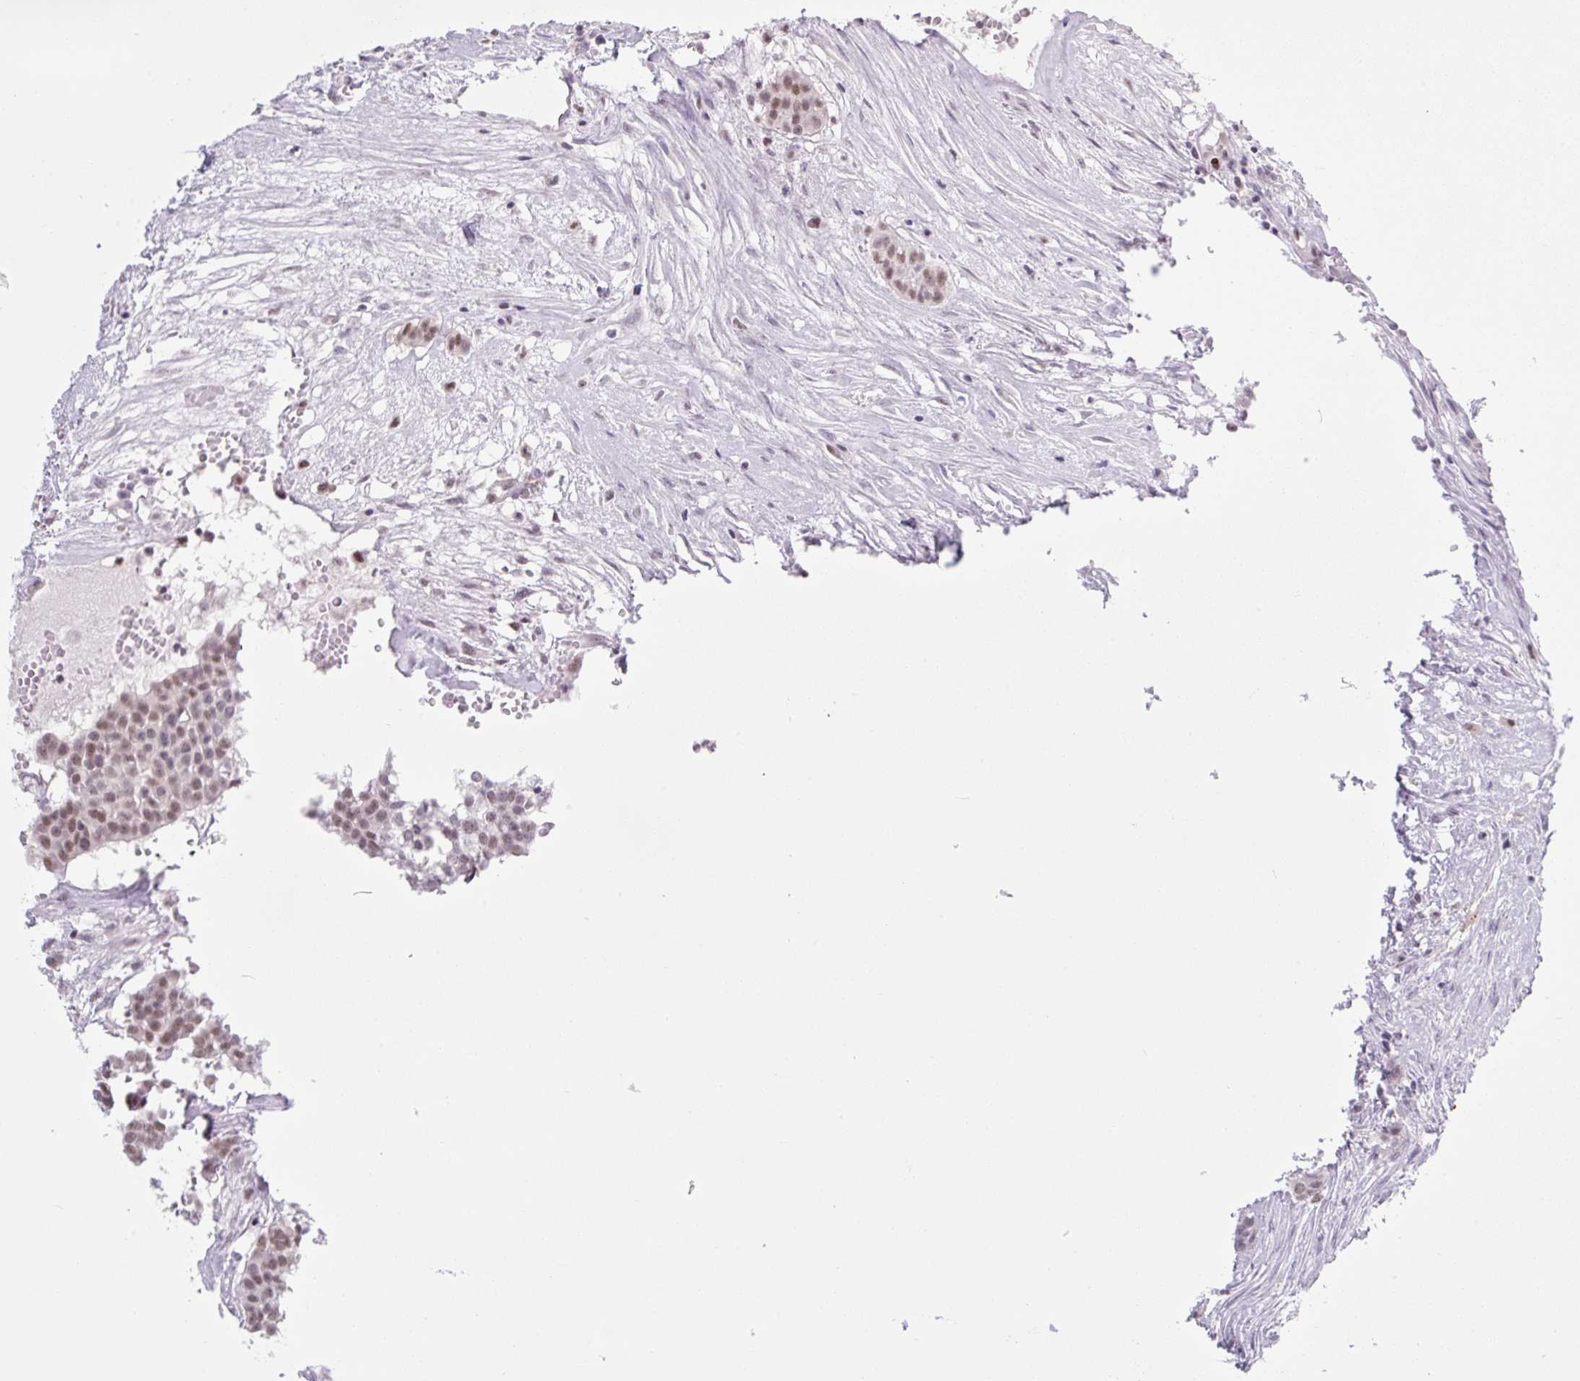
{"staining": {"intensity": "weak", "quantity": ">75%", "location": "nuclear"}, "tissue": "head and neck cancer", "cell_type": "Tumor cells", "image_type": "cancer", "snomed": [{"axis": "morphology", "description": "Adenocarcinoma, NOS"}, {"axis": "topography", "description": "Head-Neck"}], "caption": "Human head and neck adenocarcinoma stained for a protein (brown) reveals weak nuclear positive positivity in about >75% of tumor cells.", "gene": "TLE3", "patient": {"sex": "male", "age": 81}}